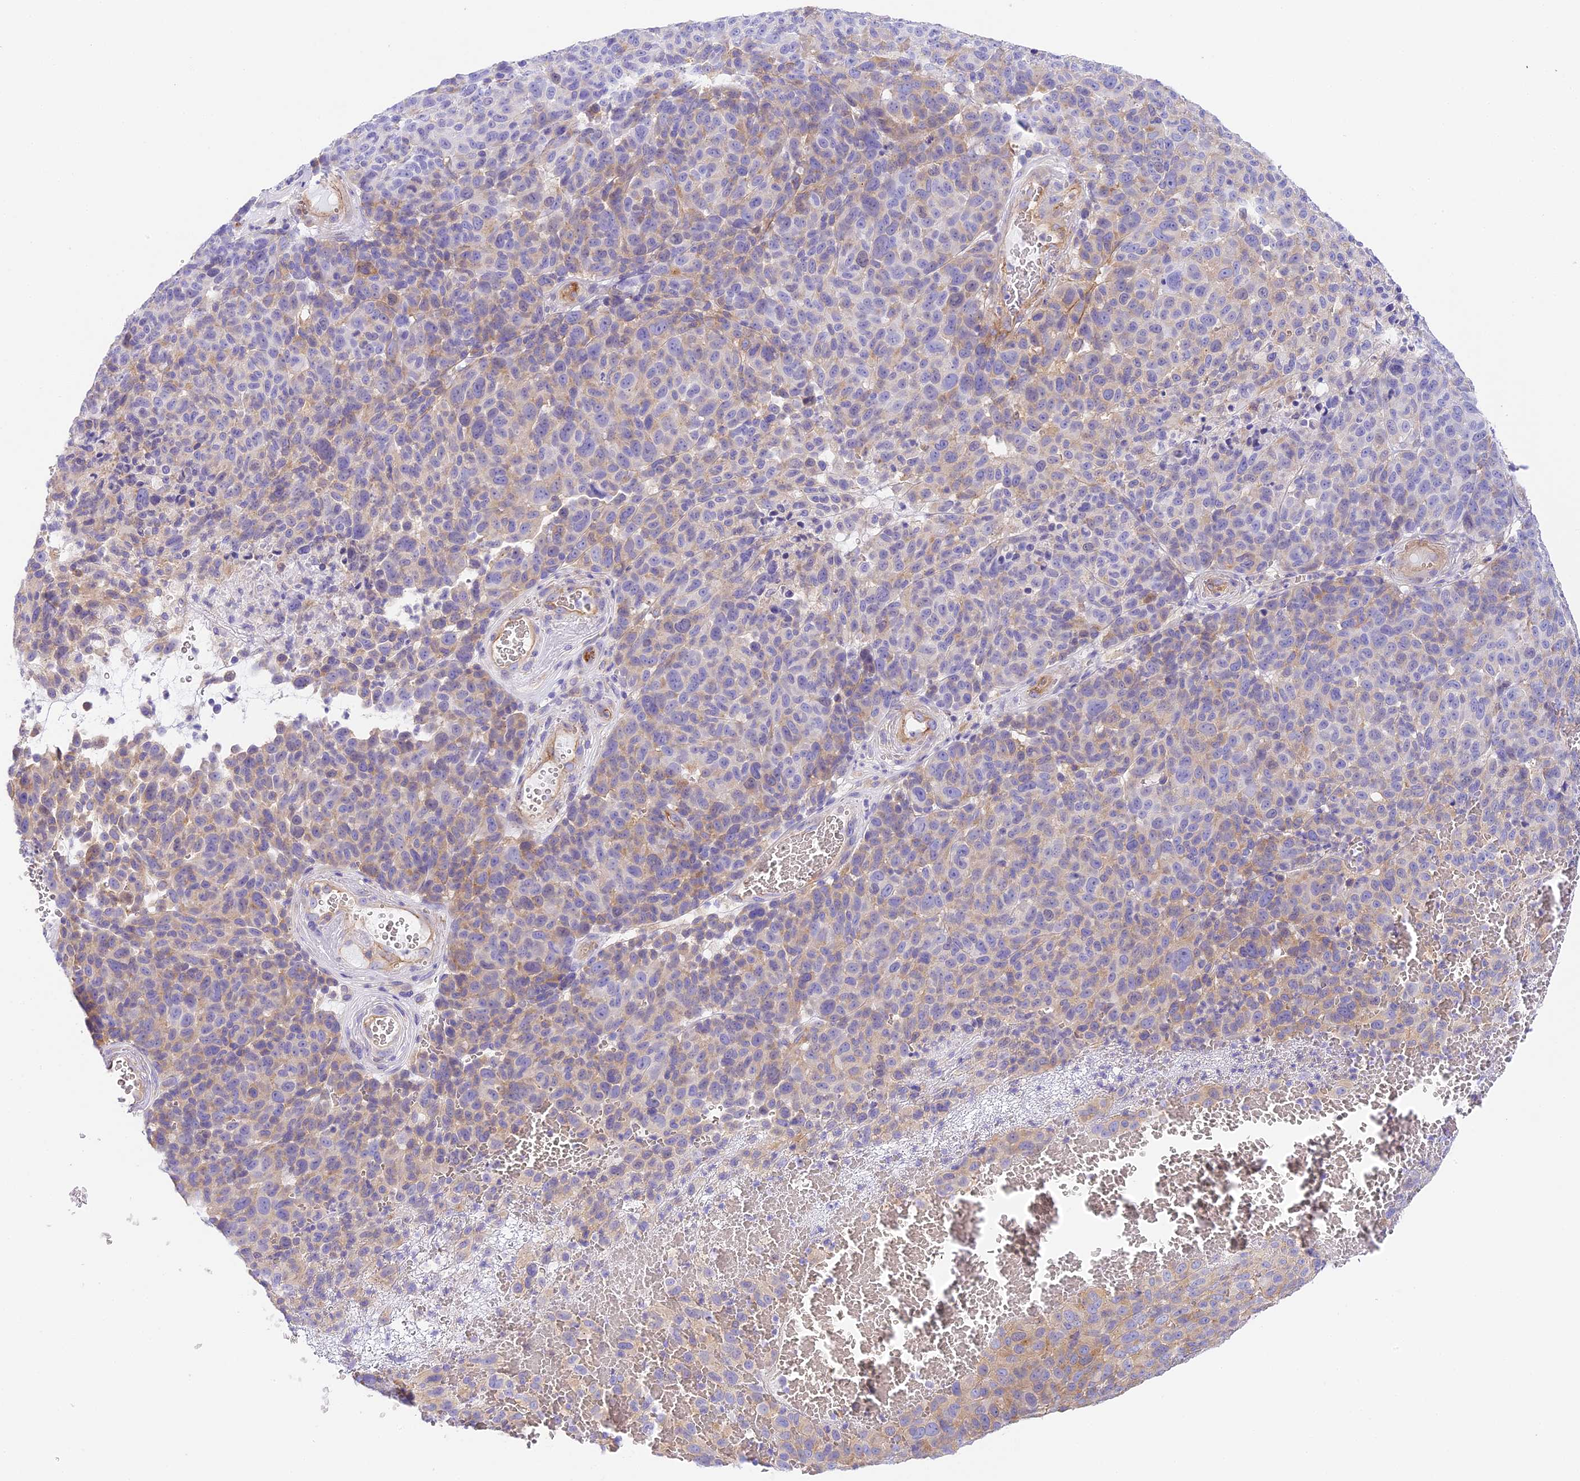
{"staining": {"intensity": "weak", "quantity": "<25%", "location": "cytoplasmic/membranous"}, "tissue": "melanoma", "cell_type": "Tumor cells", "image_type": "cancer", "snomed": [{"axis": "morphology", "description": "Malignant melanoma, NOS"}, {"axis": "topography", "description": "Skin"}], "caption": "This is a photomicrograph of immunohistochemistry (IHC) staining of melanoma, which shows no staining in tumor cells.", "gene": "HOMER3", "patient": {"sex": "male", "age": 49}}